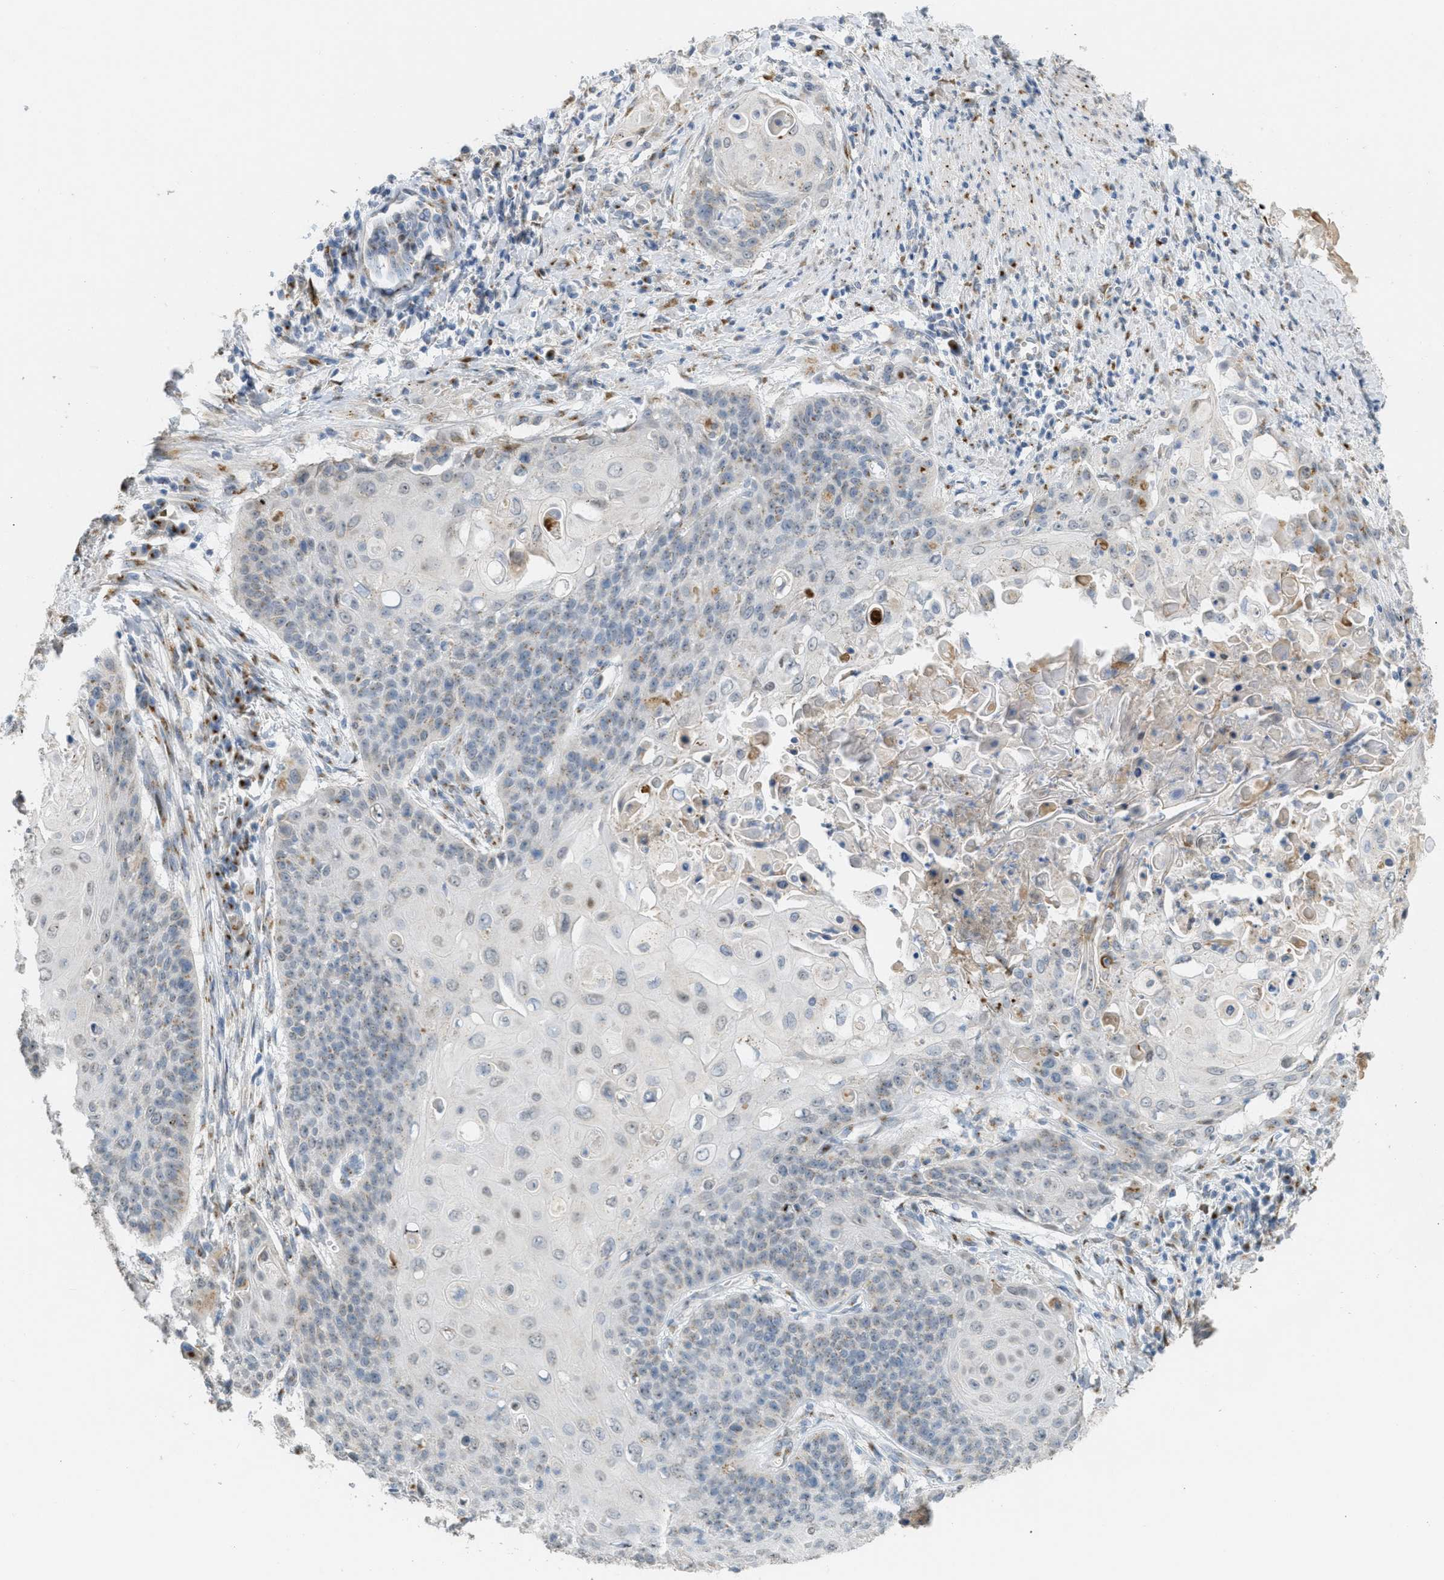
{"staining": {"intensity": "weak", "quantity": "25%-75%", "location": "cytoplasmic/membranous"}, "tissue": "cervical cancer", "cell_type": "Tumor cells", "image_type": "cancer", "snomed": [{"axis": "morphology", "description": "Squamous cell carcinoma, NOS"}, {"axis": "topography", "description": "Cervix"}], "caption": "Protein staining of cervical cancer (squamous cell carcinoma) tissue demonstrates weak cytoplasmic/membranous positivity in approximately 25%-75% of tumor cells.", "gene": "ZFPL1", "patient": {"sex": "female", "age": 39}}